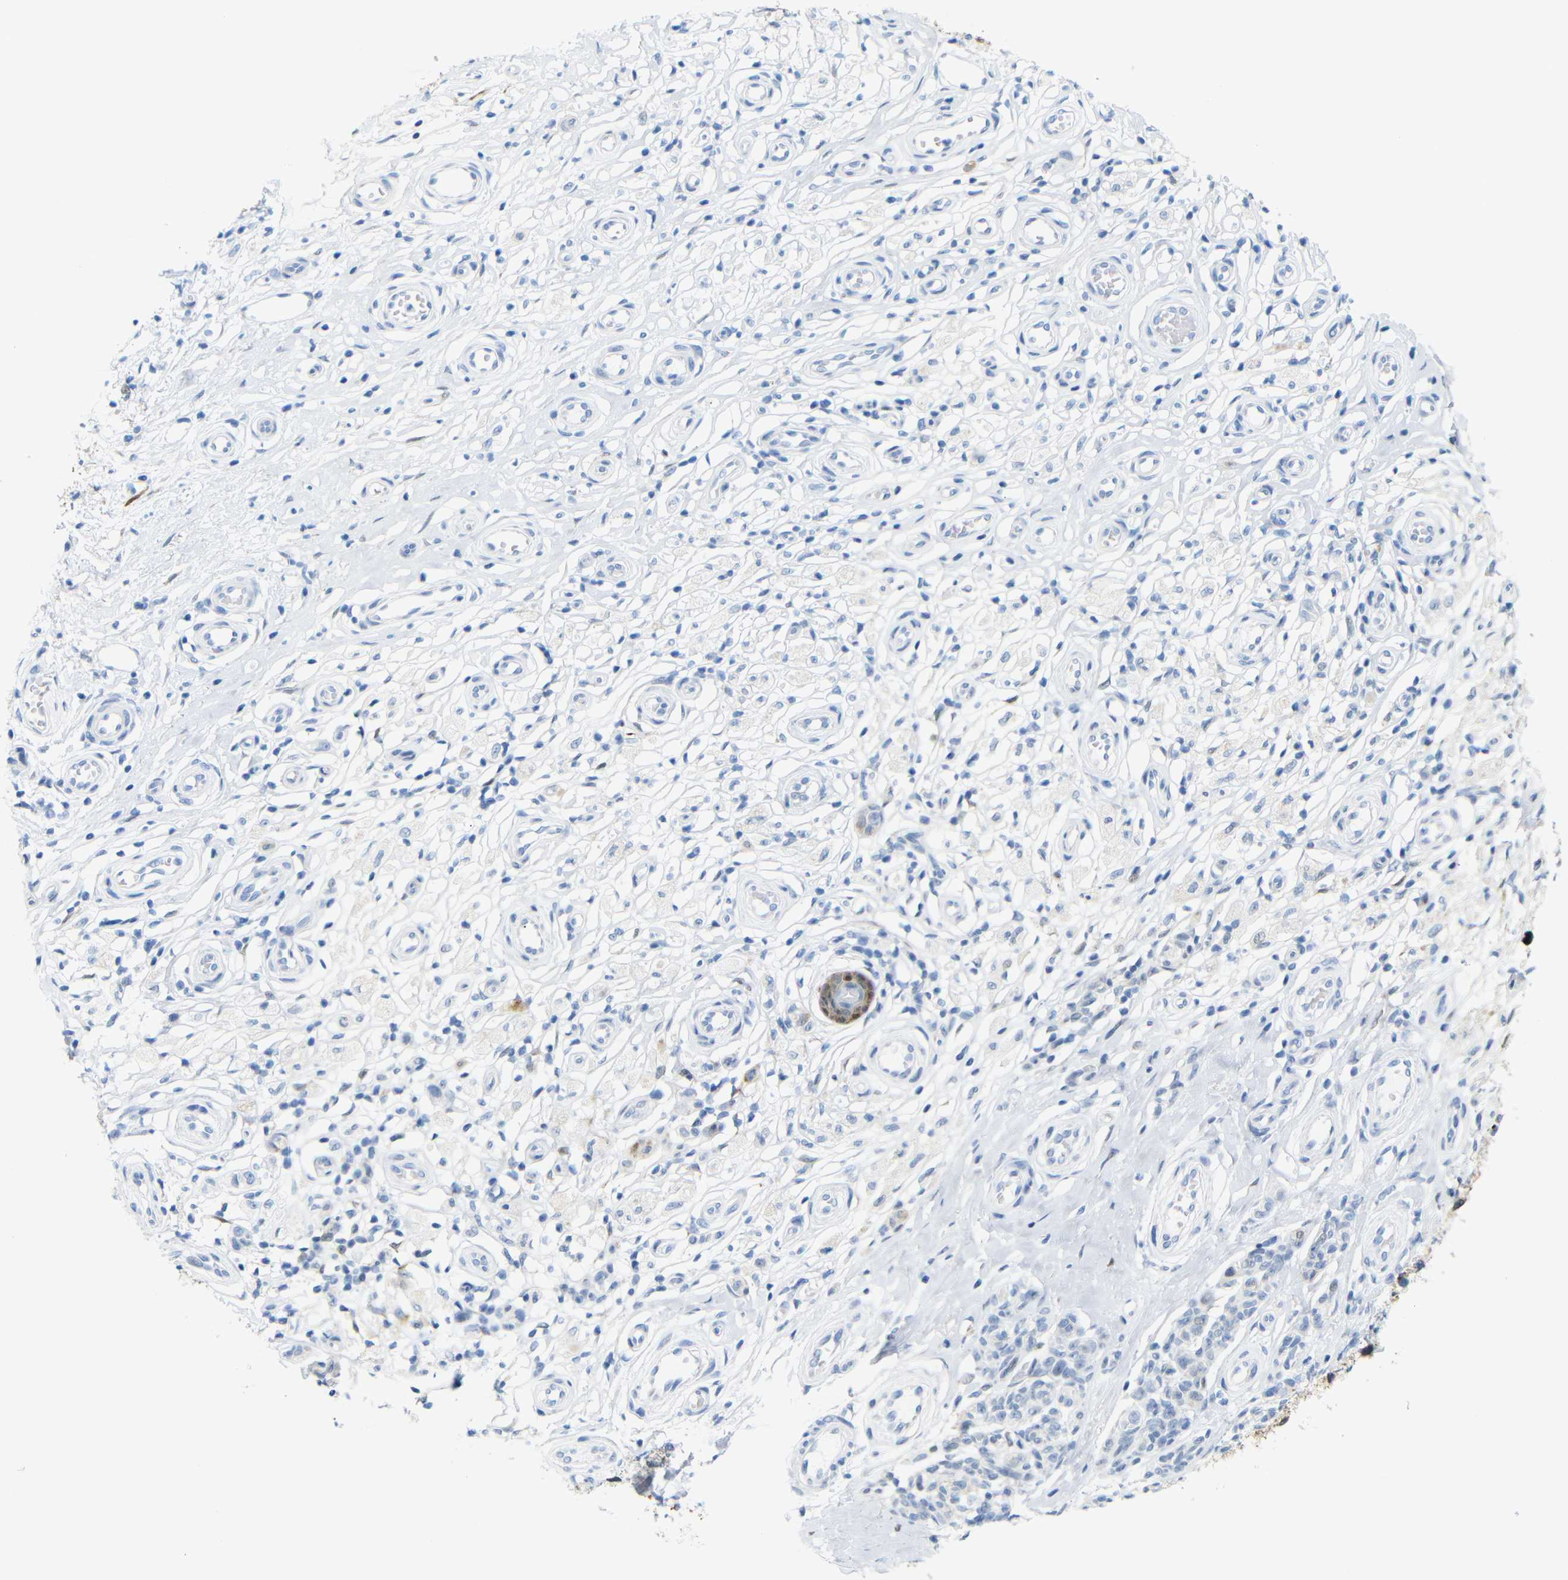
{"staining": {"intensity": "negative", "quantity": "none", "location": "none"}, "tissue": "melanoma", "cell_type": "Tumor cells", "image_type": "cancer", "snomed": [{"axis": "morphology", "description": "Malignant melanoma, NOS"}, {"axis": "topography", "description": "Skin"}], "caption": "High magnification brightfield microscopy of malignant melanoma stained with DAB (brown) and counterstained with hematoxylin (blue): tumor cells show no significant positivity. (DAB (3,3'-diaminobenzidine) immunohistochemistry with hematoxylin counter stain).", "gene": "MT1A", "patient": {"sex": "female", "age": 64}}